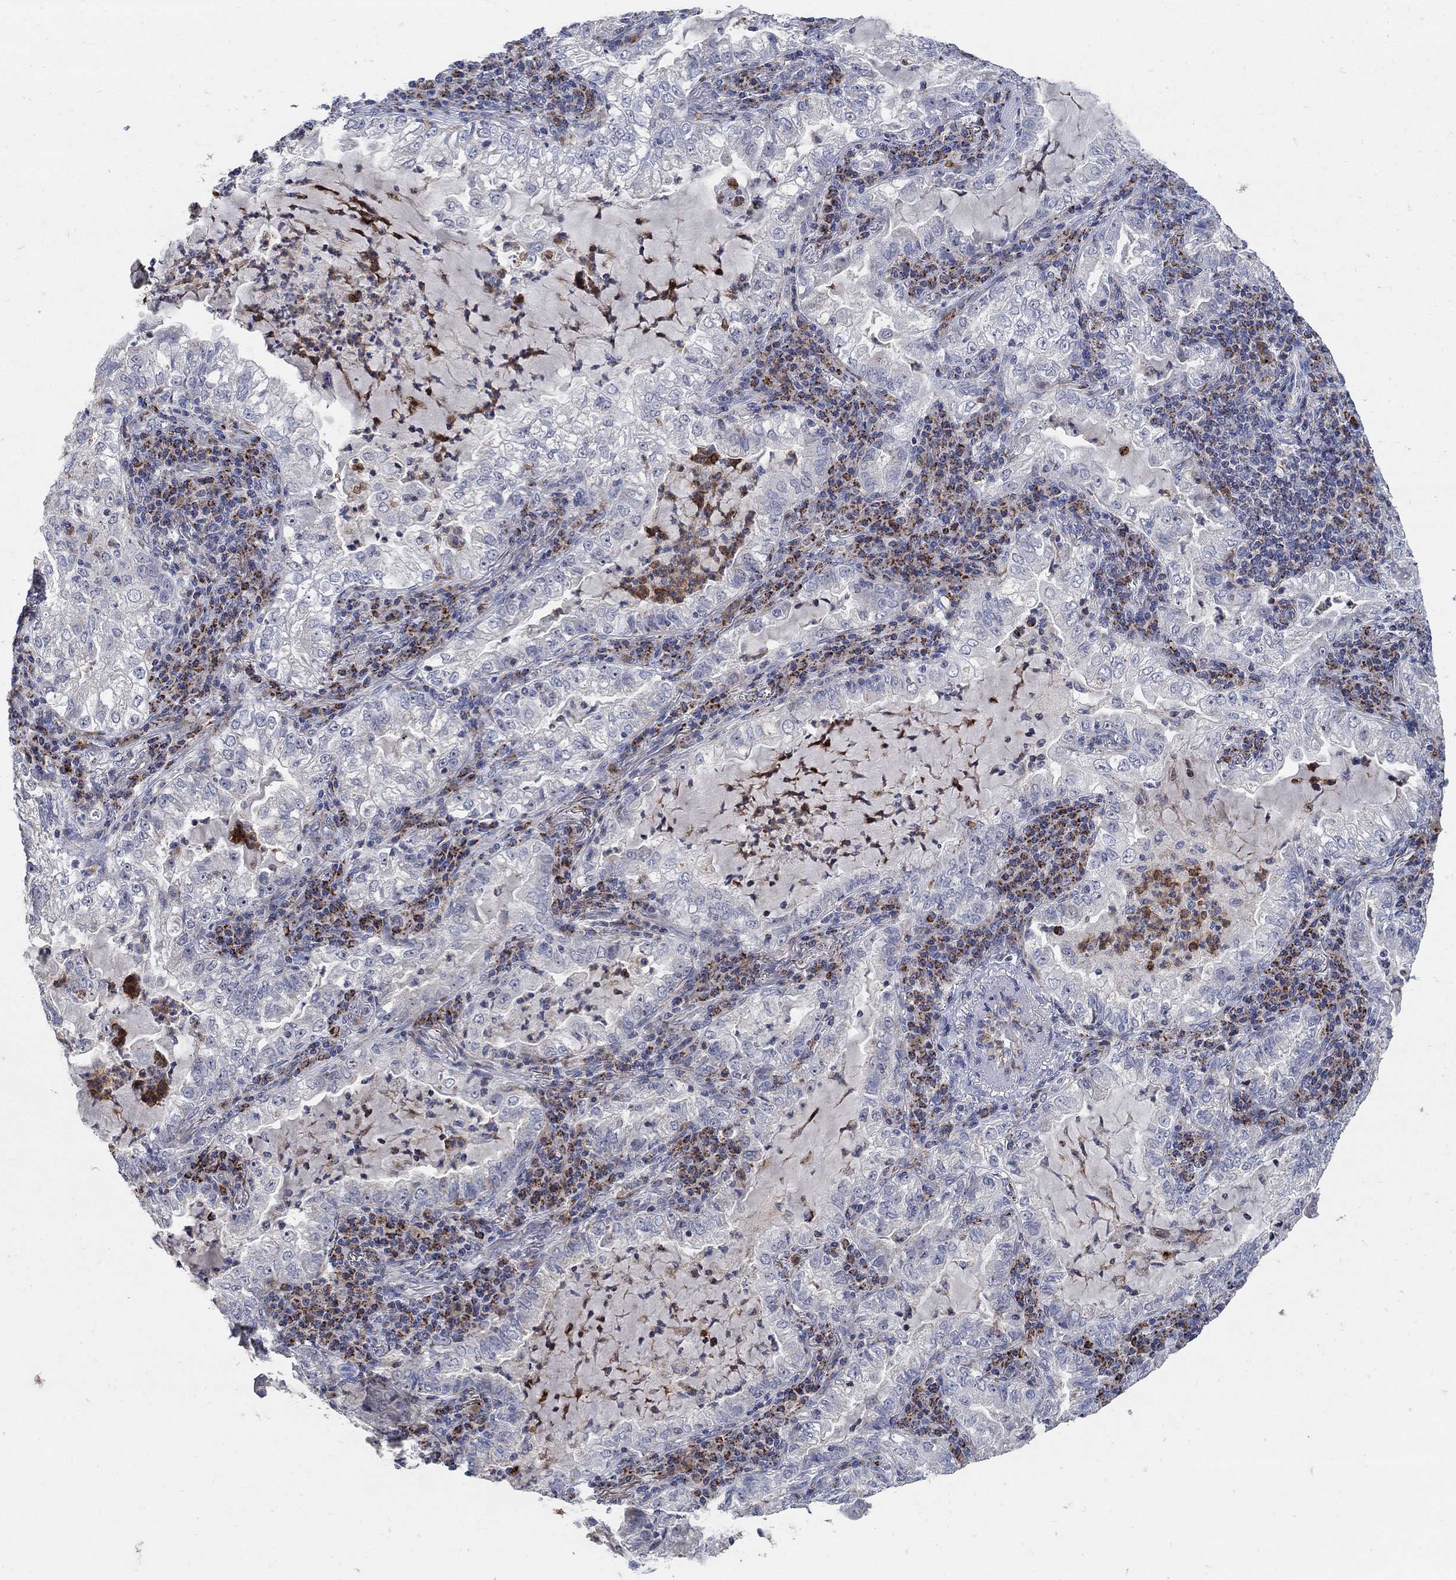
{"staining": {"intensity": "negative", "quantity": "none", "location": "none"}, "tissue": "lung cancer", "cell_type": "Tumor cells", "image_type": "cancer", "snomed": [{"axis": "morphology", "description": "Adenocarcinoma, NOS"}, {"axis": "topography", "description": "Lung"}], "caption": "DAB immunohistochemical staining of adenocarcinoma (lung) displays no significant staining in tumor cells. (Stains: DAB (3,3'-diaminobenzidine) immunohistochemistry (IHC) with hematoxylin counter stain, Microscopy: brightfield microscopy at high magnification).", "gene": "HMX2", "patient": {"sex": "female", "age": 73}}